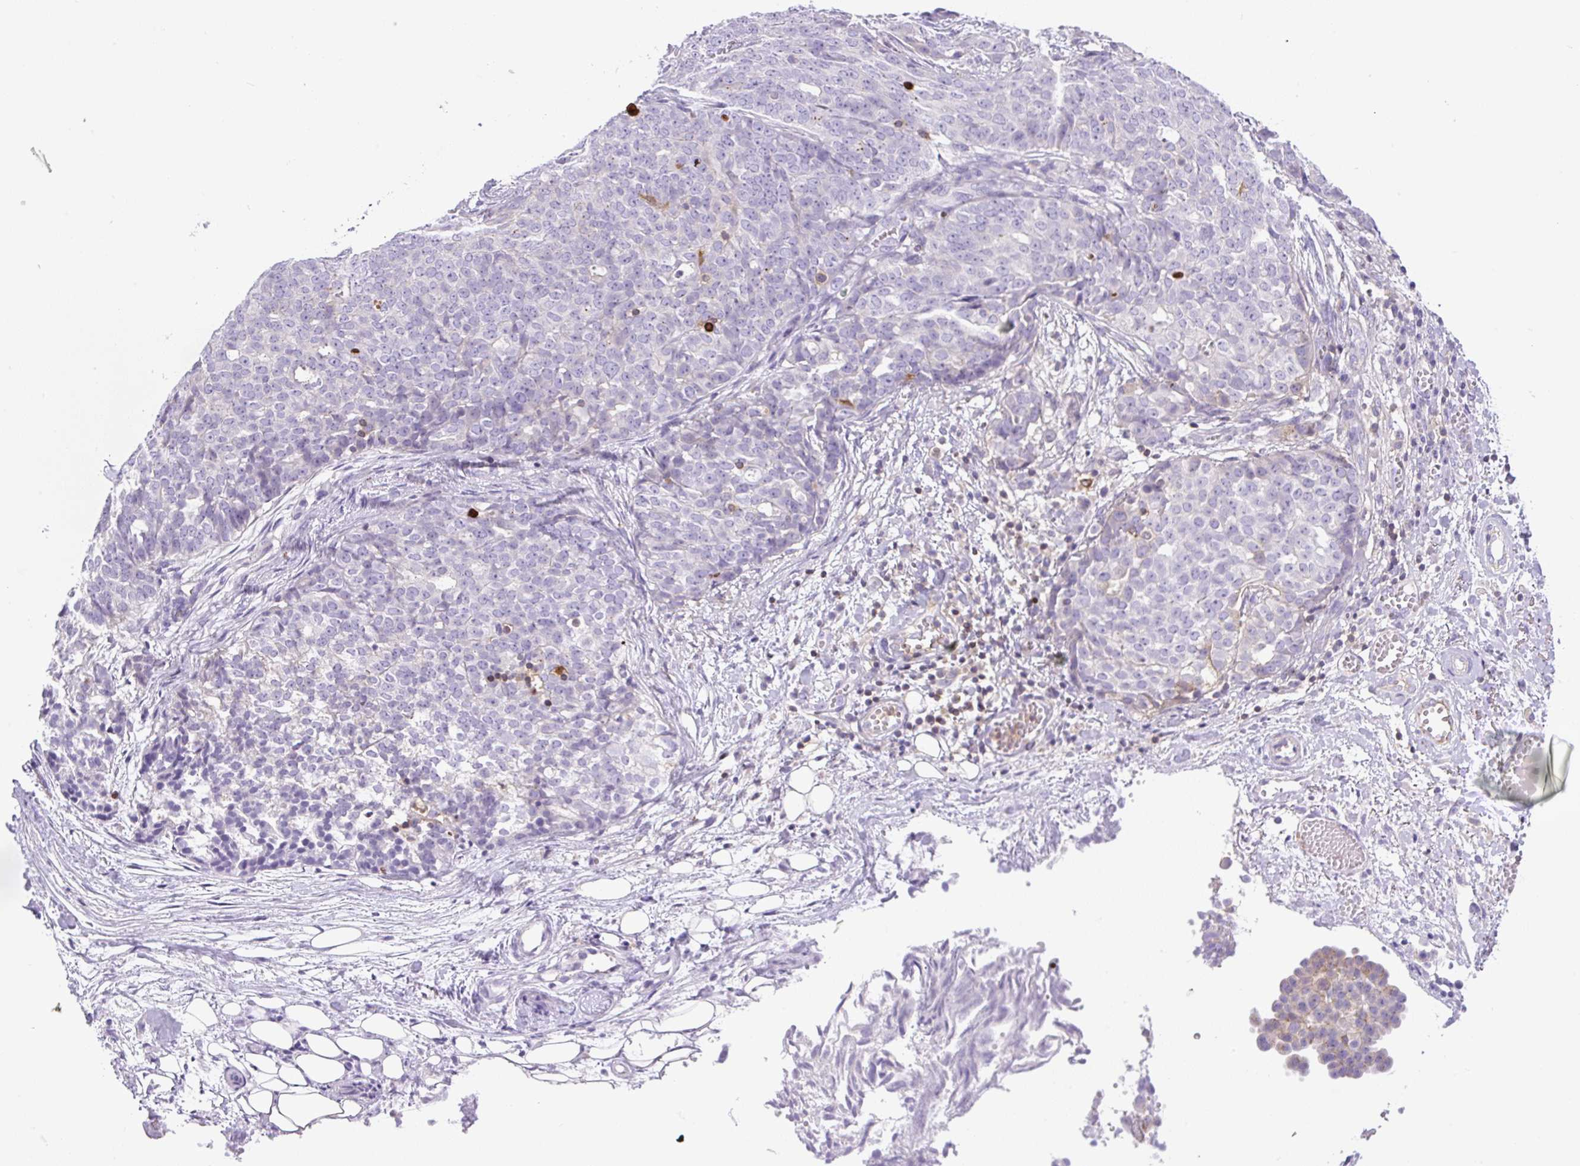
{"staining": {"intensity": "negative", "quantity": "none", "location": "none"}, "tissue": "ovarian cancer", "cell_type": "Tumor cells", "image_type": "cancer", "snomed": [{"axis": "morphology", "description": "Cystadenocarcinoma, serous, NOS"}, {"axis": "topography", "description": "Soft tissue"}, {"axis": "topography", "description": "Ovary"}], "caption": "The photomicrograph demonstrates no significant expression in tumor cells of ovarian serous cystadenocarcinoma.", "gene": "PIP5KL1", "patient": {"sex": "female", "age": 57}}